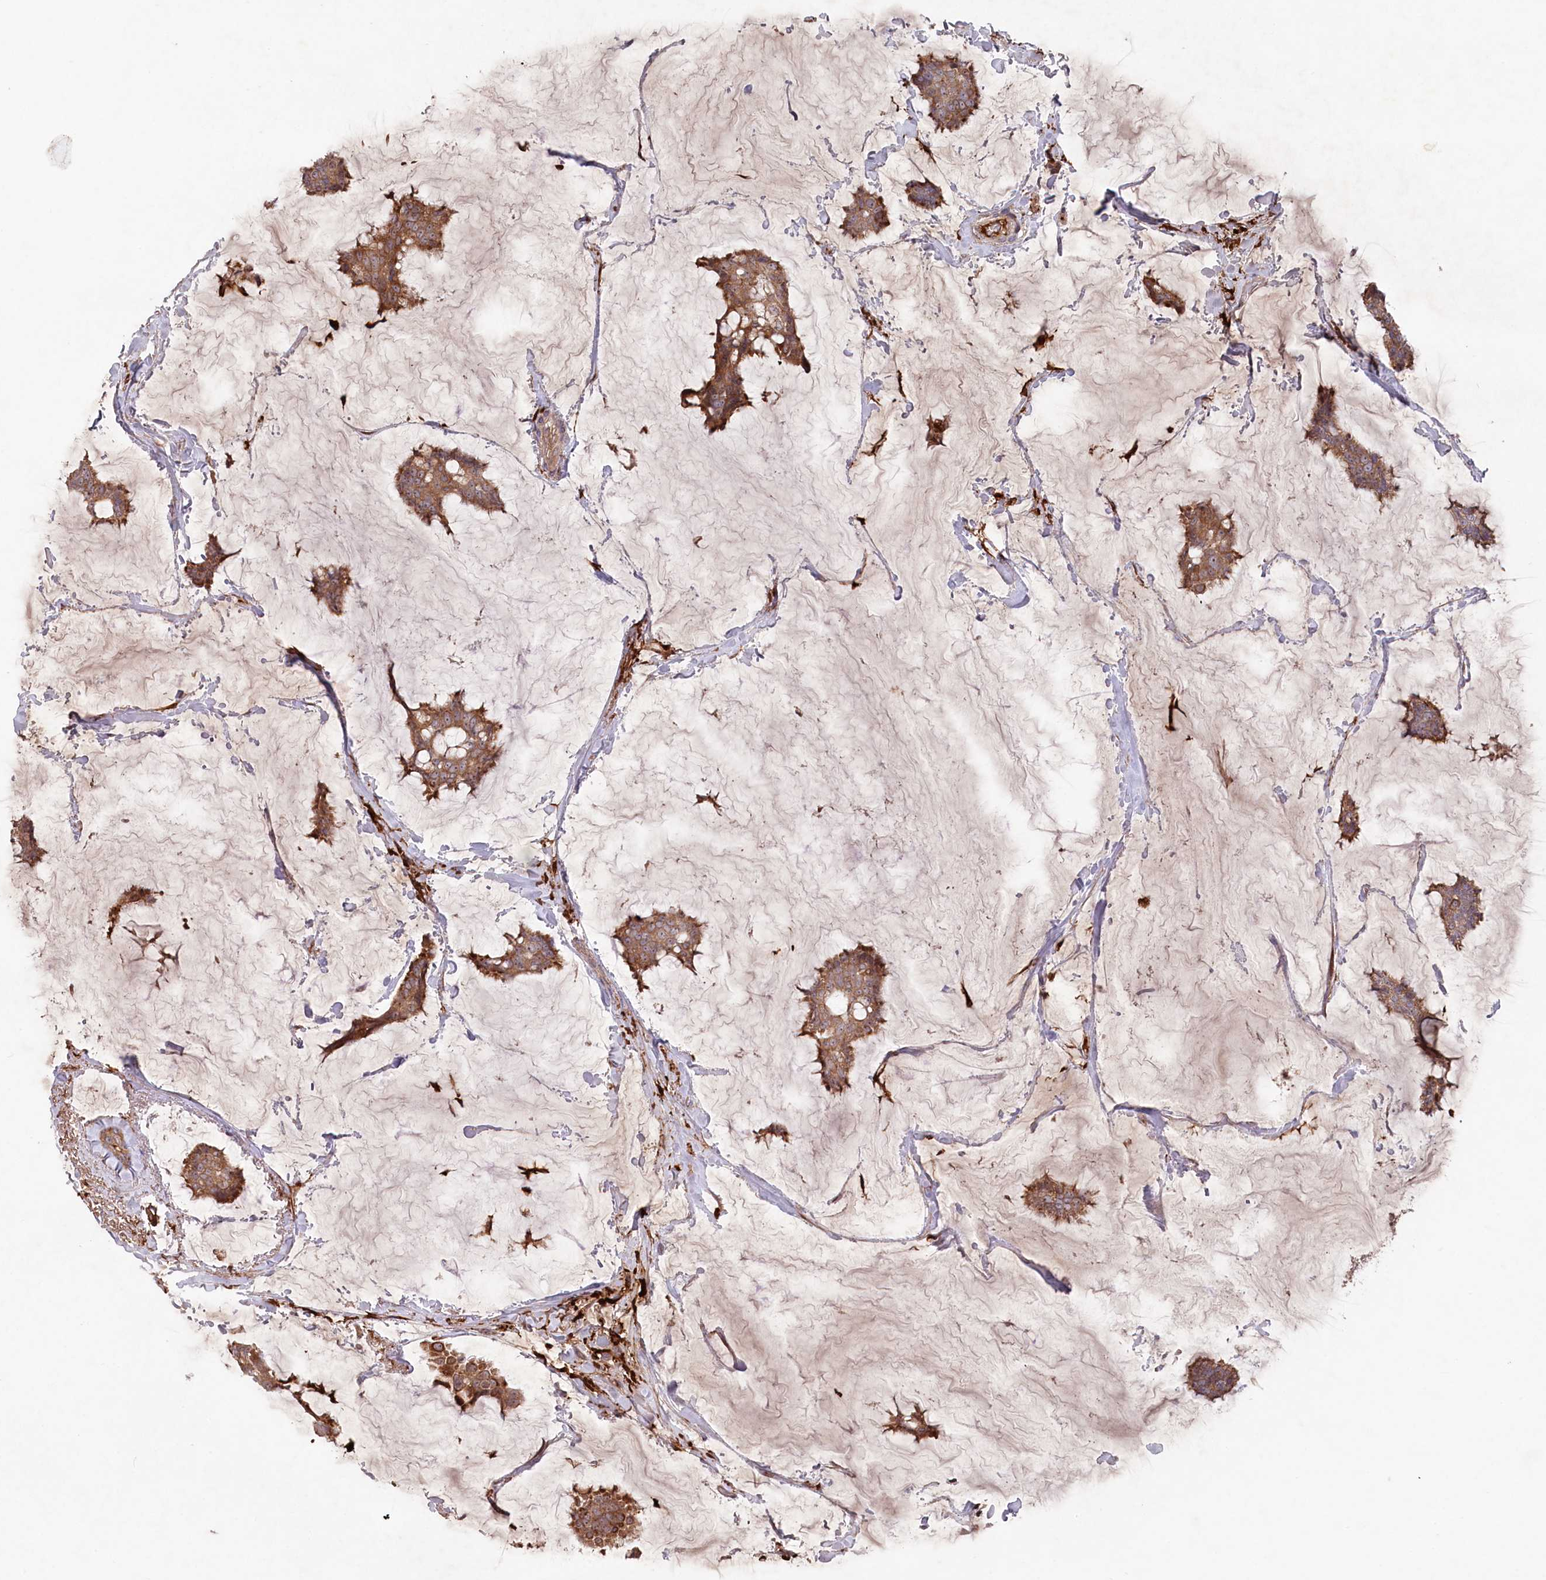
{"staining": {"intensity": "moderate", "quantity": ">75%", "location": "cytoplasmic/membranous"}, "tissue": "breast cancer", "cell_type": "Tumor cells", "image_type": "cancer", "snomed": [{"axis": "morphology", "description": "Duct carcinoma"}, {"axis": "topography", "description": "Breast"}], "caption": "Moderate cytoplasmic/membranous expression for a protein is seen in about >75% of tumor cells of breast infiltrating ductal carcinoma using immunohistochemistry.", "gene": "PPP1R21", "patient": {"sex": "female", "age": 93}}